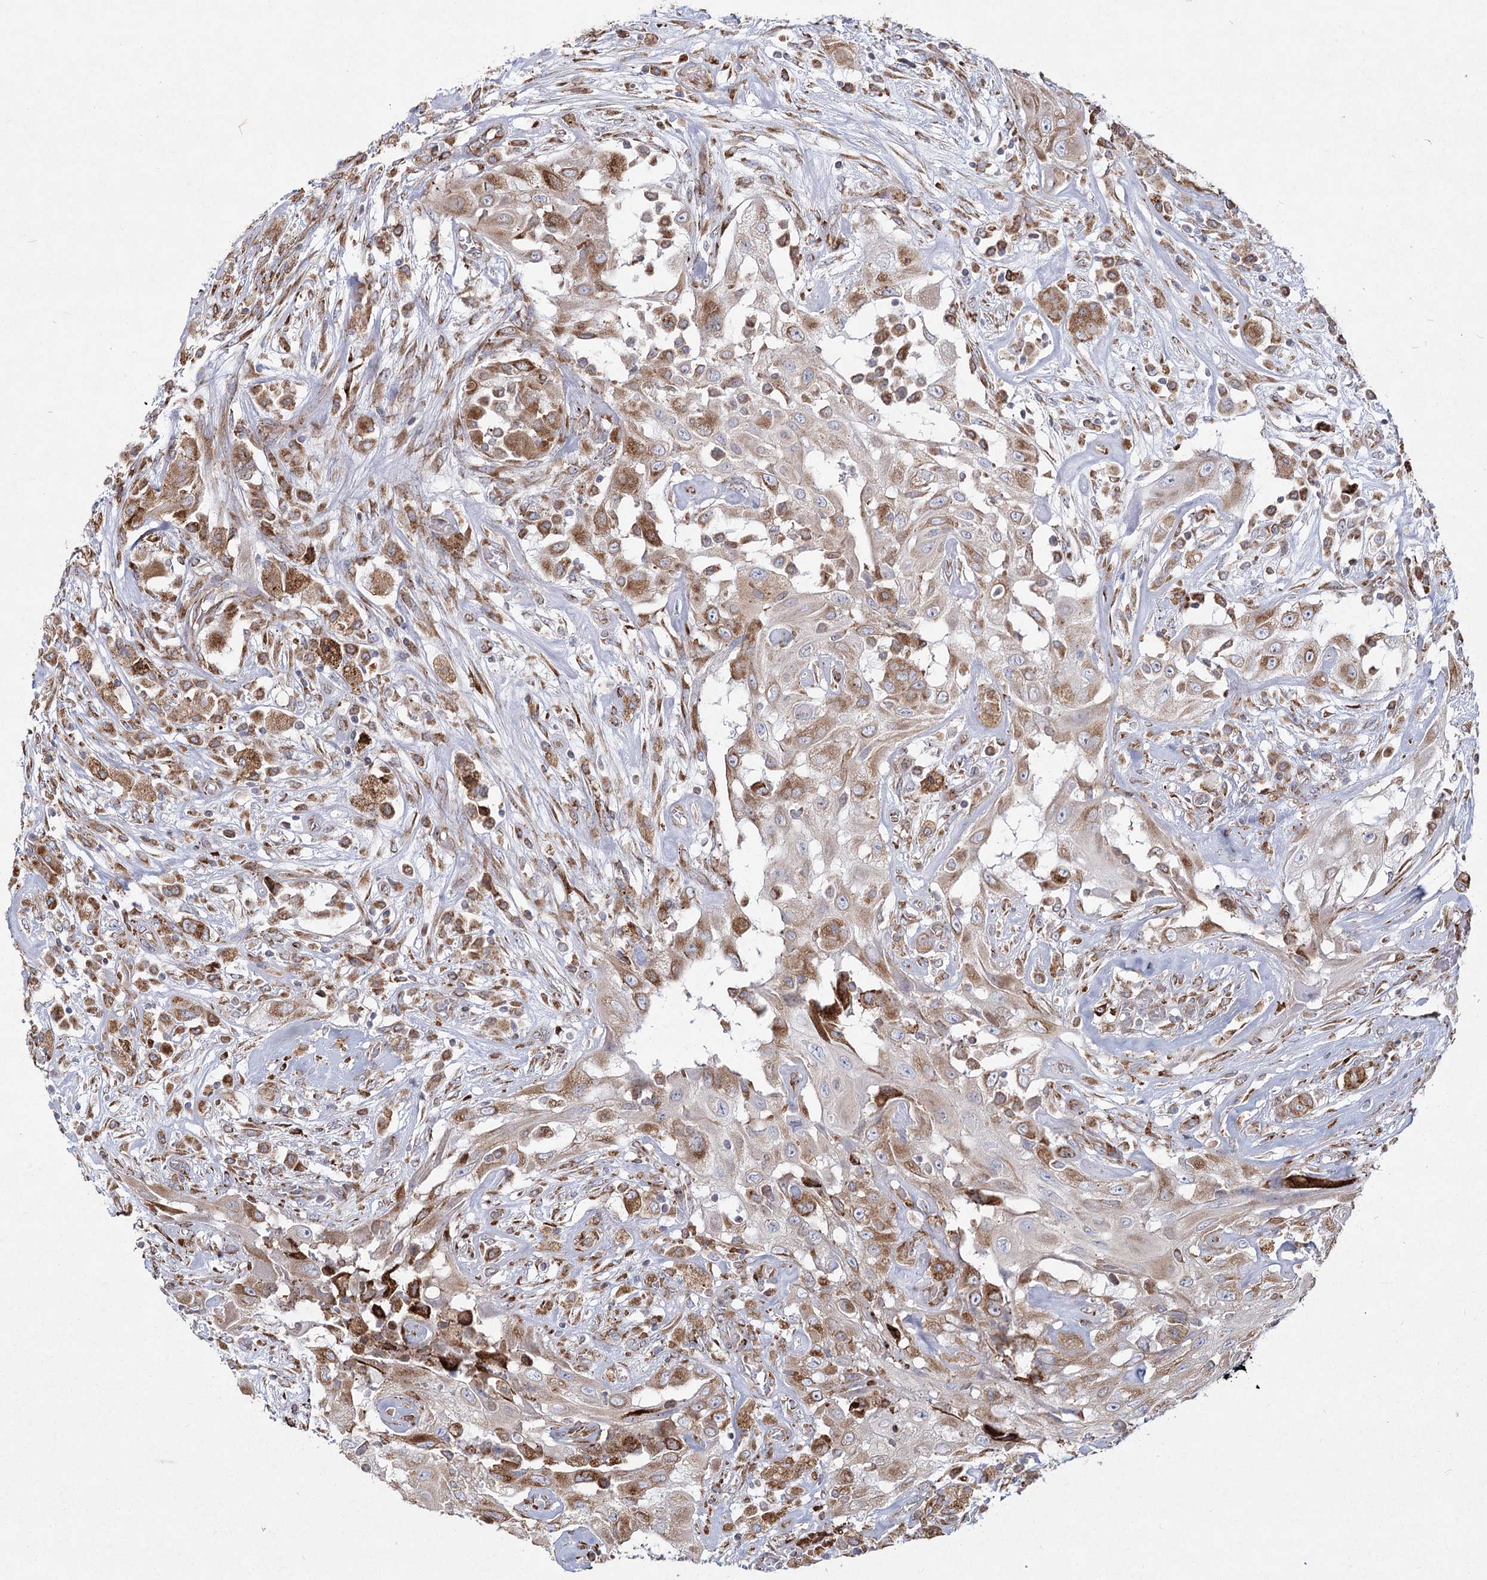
{"staining": {"intensity": "moderate", "quantity": ">75%", "location": "cytoplasmic/membranous"}, "tissue": "thyroid cancer", "cell_type": "Tumor cells", "image_type": "cancer", "snomed": [{"axis": "morphology", "description": "Papillary adenocarcinoma, NOS"}, {"axis": "topography", "description": "Thyroid gland"}], "caption": "High-magnification brightfield microscopy of thyroid papillary adenocarcinoma stained with DAB (3,3'-diaminobenzidine) (brown) and counterstained with hematoxylin (blue). tumor cells exhibit moderate cytoplasmic/membranous positivity is seen in approximately>75% of cells. (brown staining indicates protein expression, while blue staining denotes nuclei).", "gene": "NHLRC2", "patient": {"sex": "female", "age": 59}}